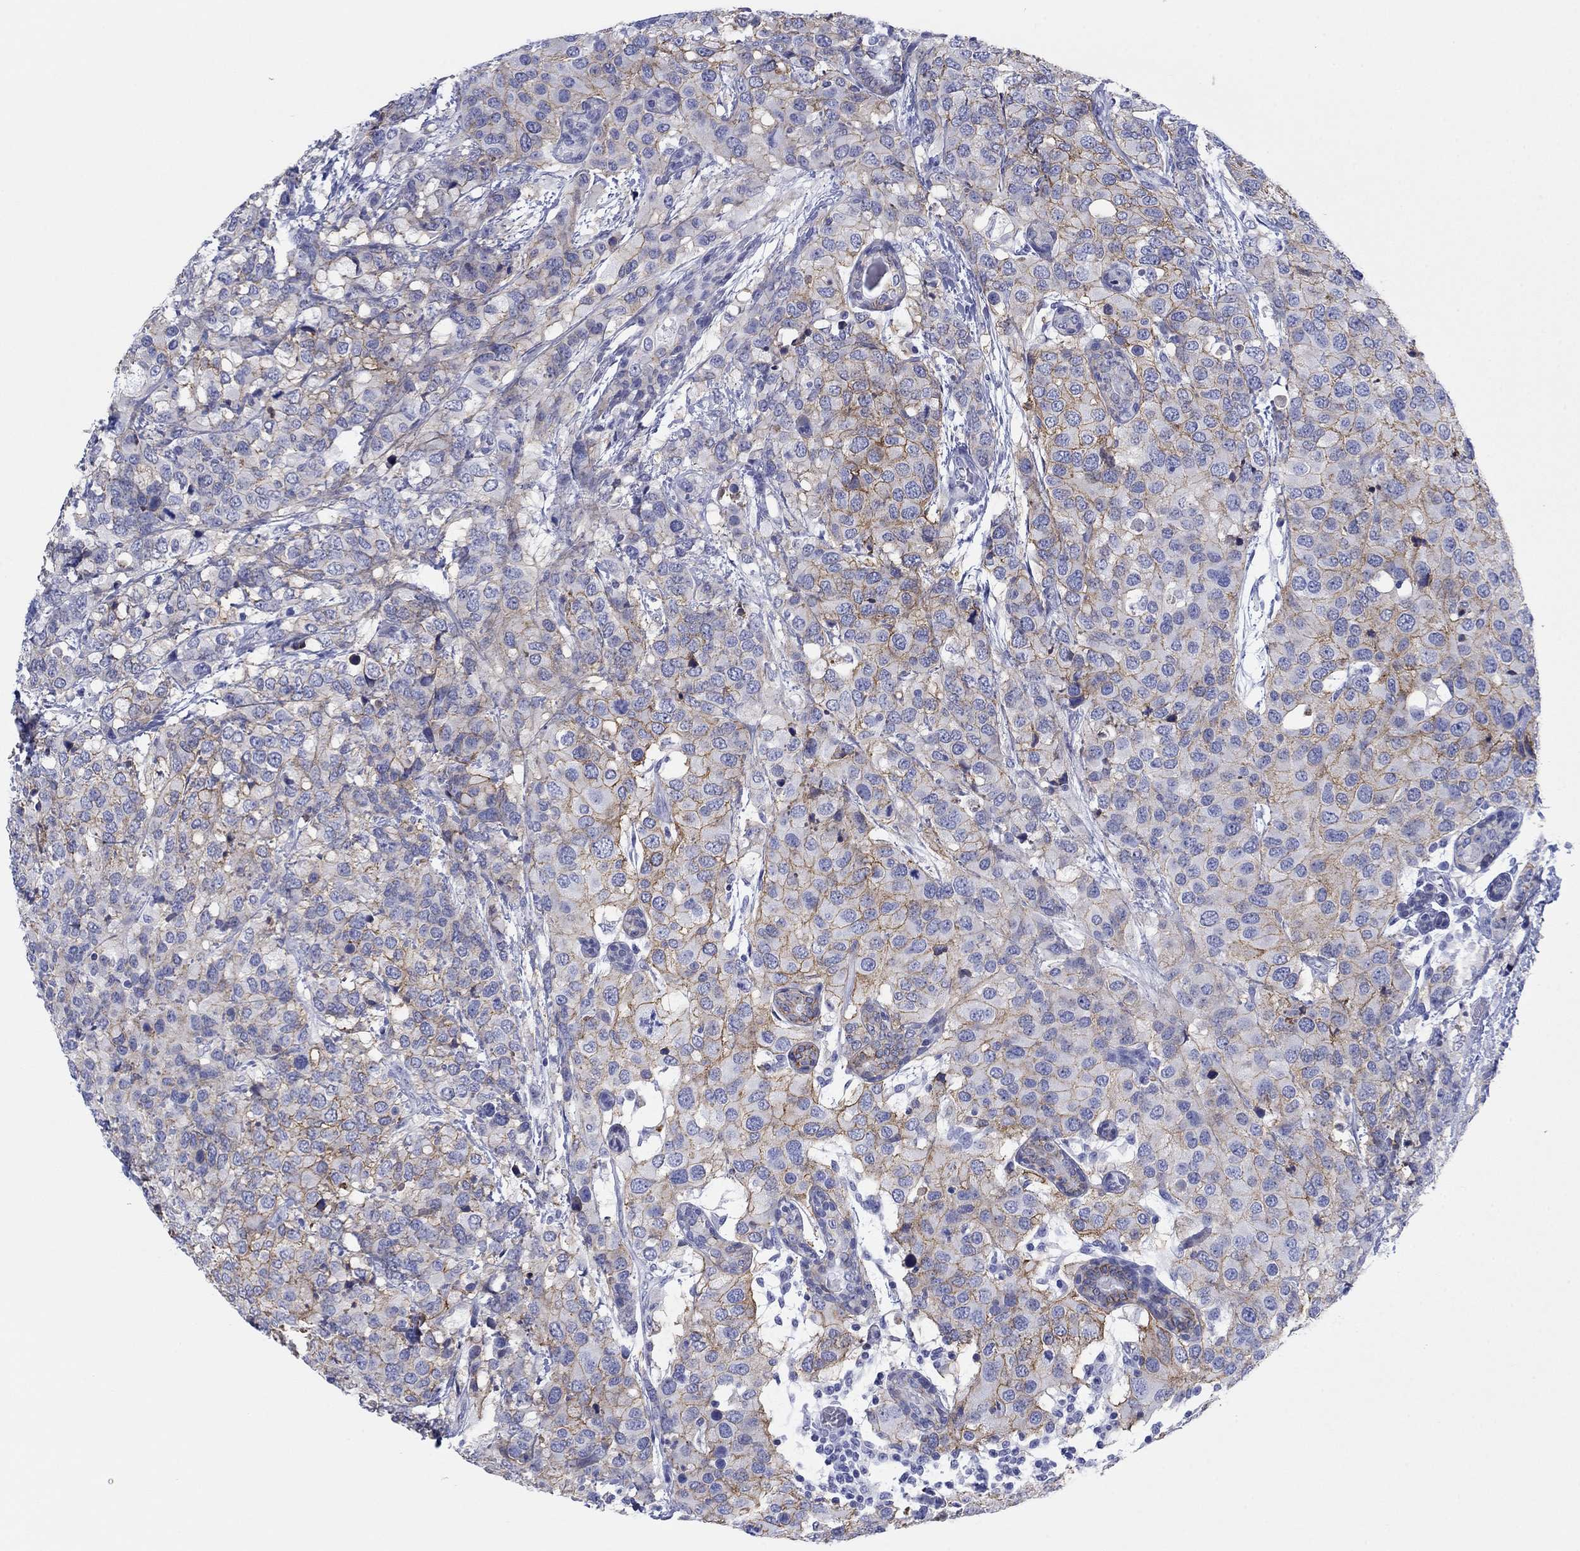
{"staining": {"intensity": "moderate", "quantity": "25%-75%", "location": "cytoplasmic/membranous"}, "tissue": "breast cancer", "cell_type": "Tumor cells", "image_type": "cancer", "snomed": [{"axis": "morphology", "description": "Lobular carcinoma"}, {"axis": "topography", "description": "Breast"}], "caption": "Breast cancer (lobular carcinoma) stained with a brown dye shows moderate cytoplasmic/membranous positive positivity in about 25%-75% of tumor cells.", "gene": "ATP1B1", "patient": {"sex": "female", "age": 59}}